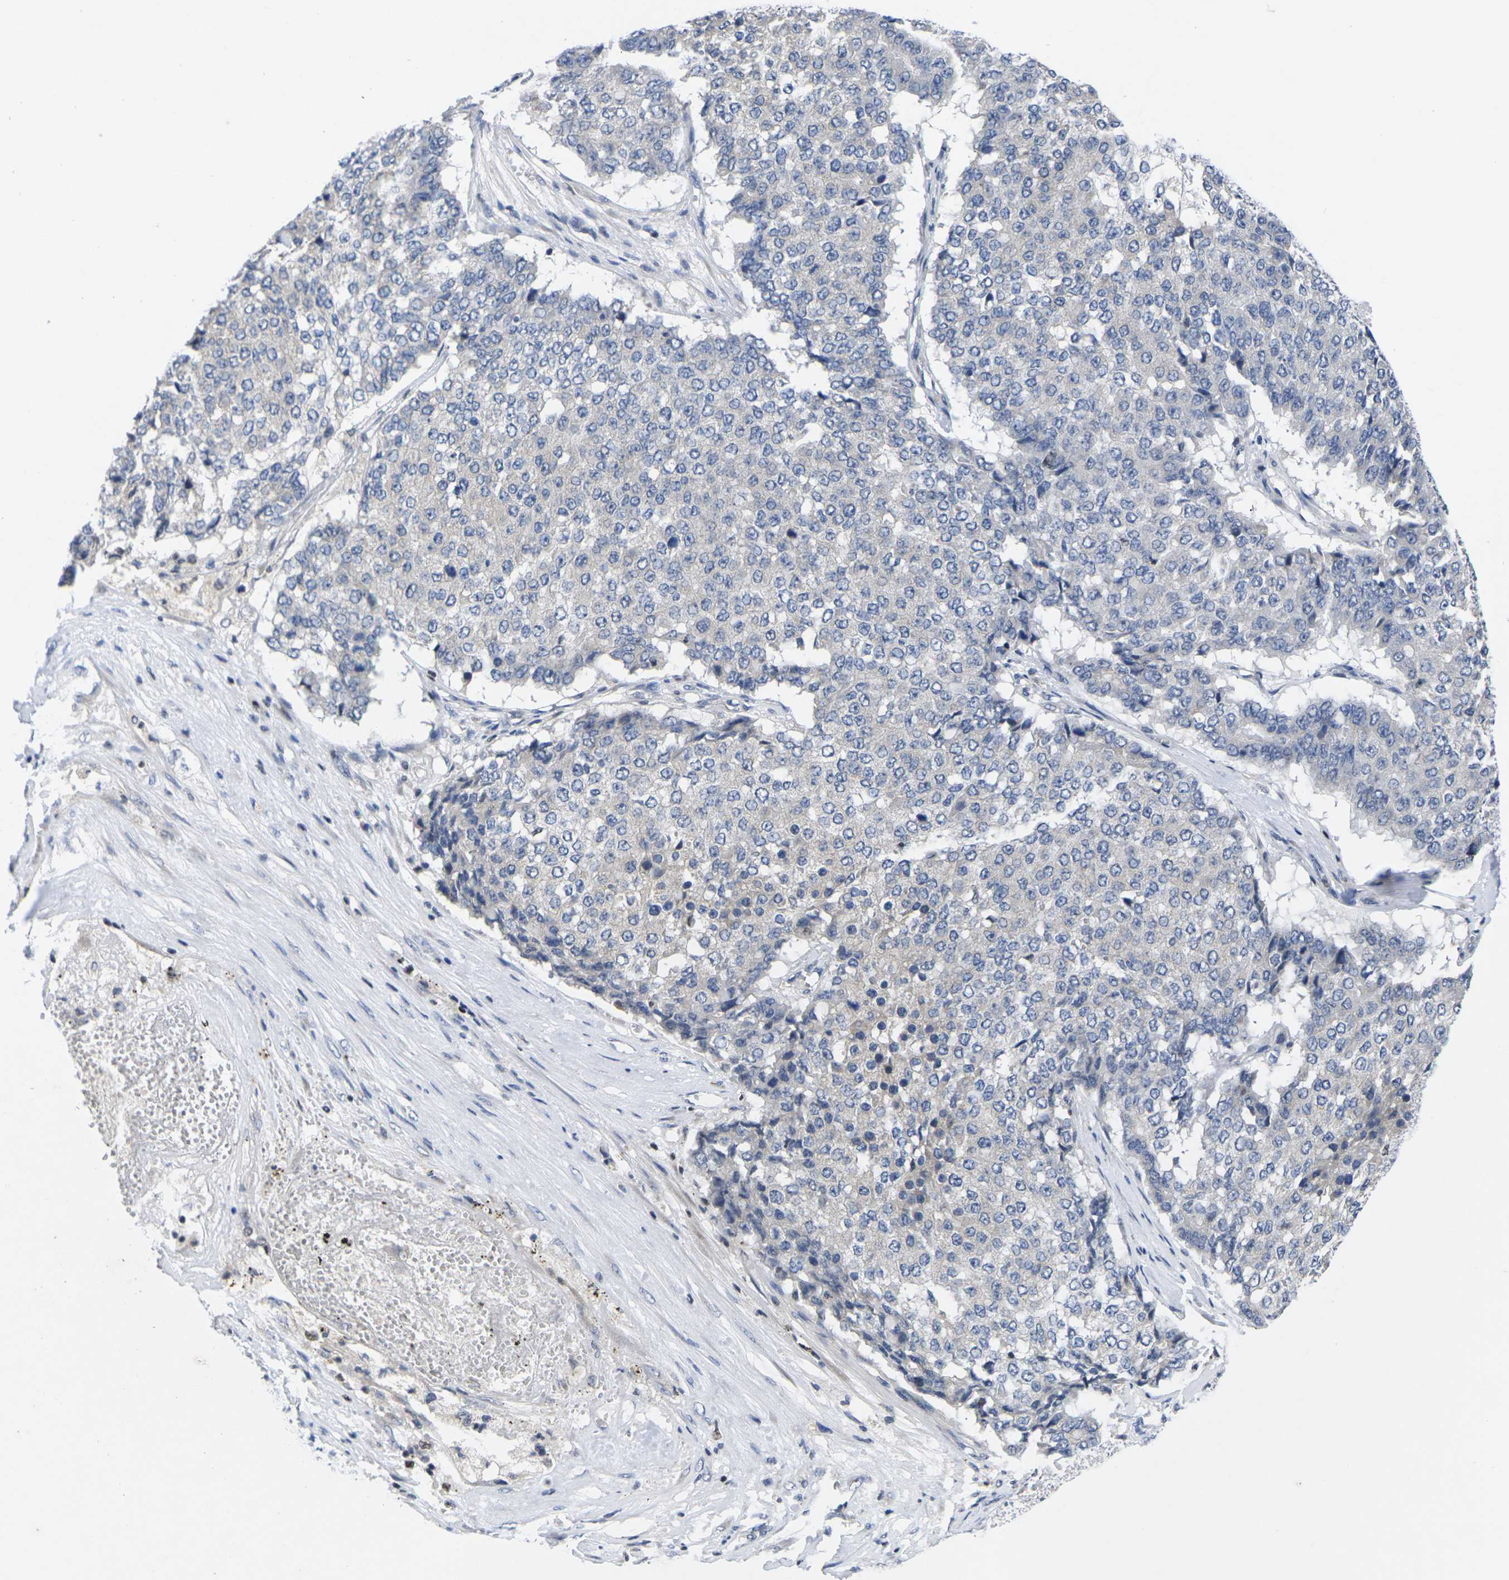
{"staining": {"intensity": "negative", "quantity": "none", "location": "none"}, "tissue": "pancreatic cancer", "cell_type": "Tumor cells", "image_type": "cancer", "snomed": [{"axis": "morphology", "description": "Adenocarcinoma, NOS"}, {"axis": "topography", "description": "Pancreas"}], "caption": "Immunohistochemical staining of adenocarcinoma (pancreatic) reveals no significant expression in tumor cells.", "gene": "IKZF1", "patient": {"sex": "male", "age": 50}}